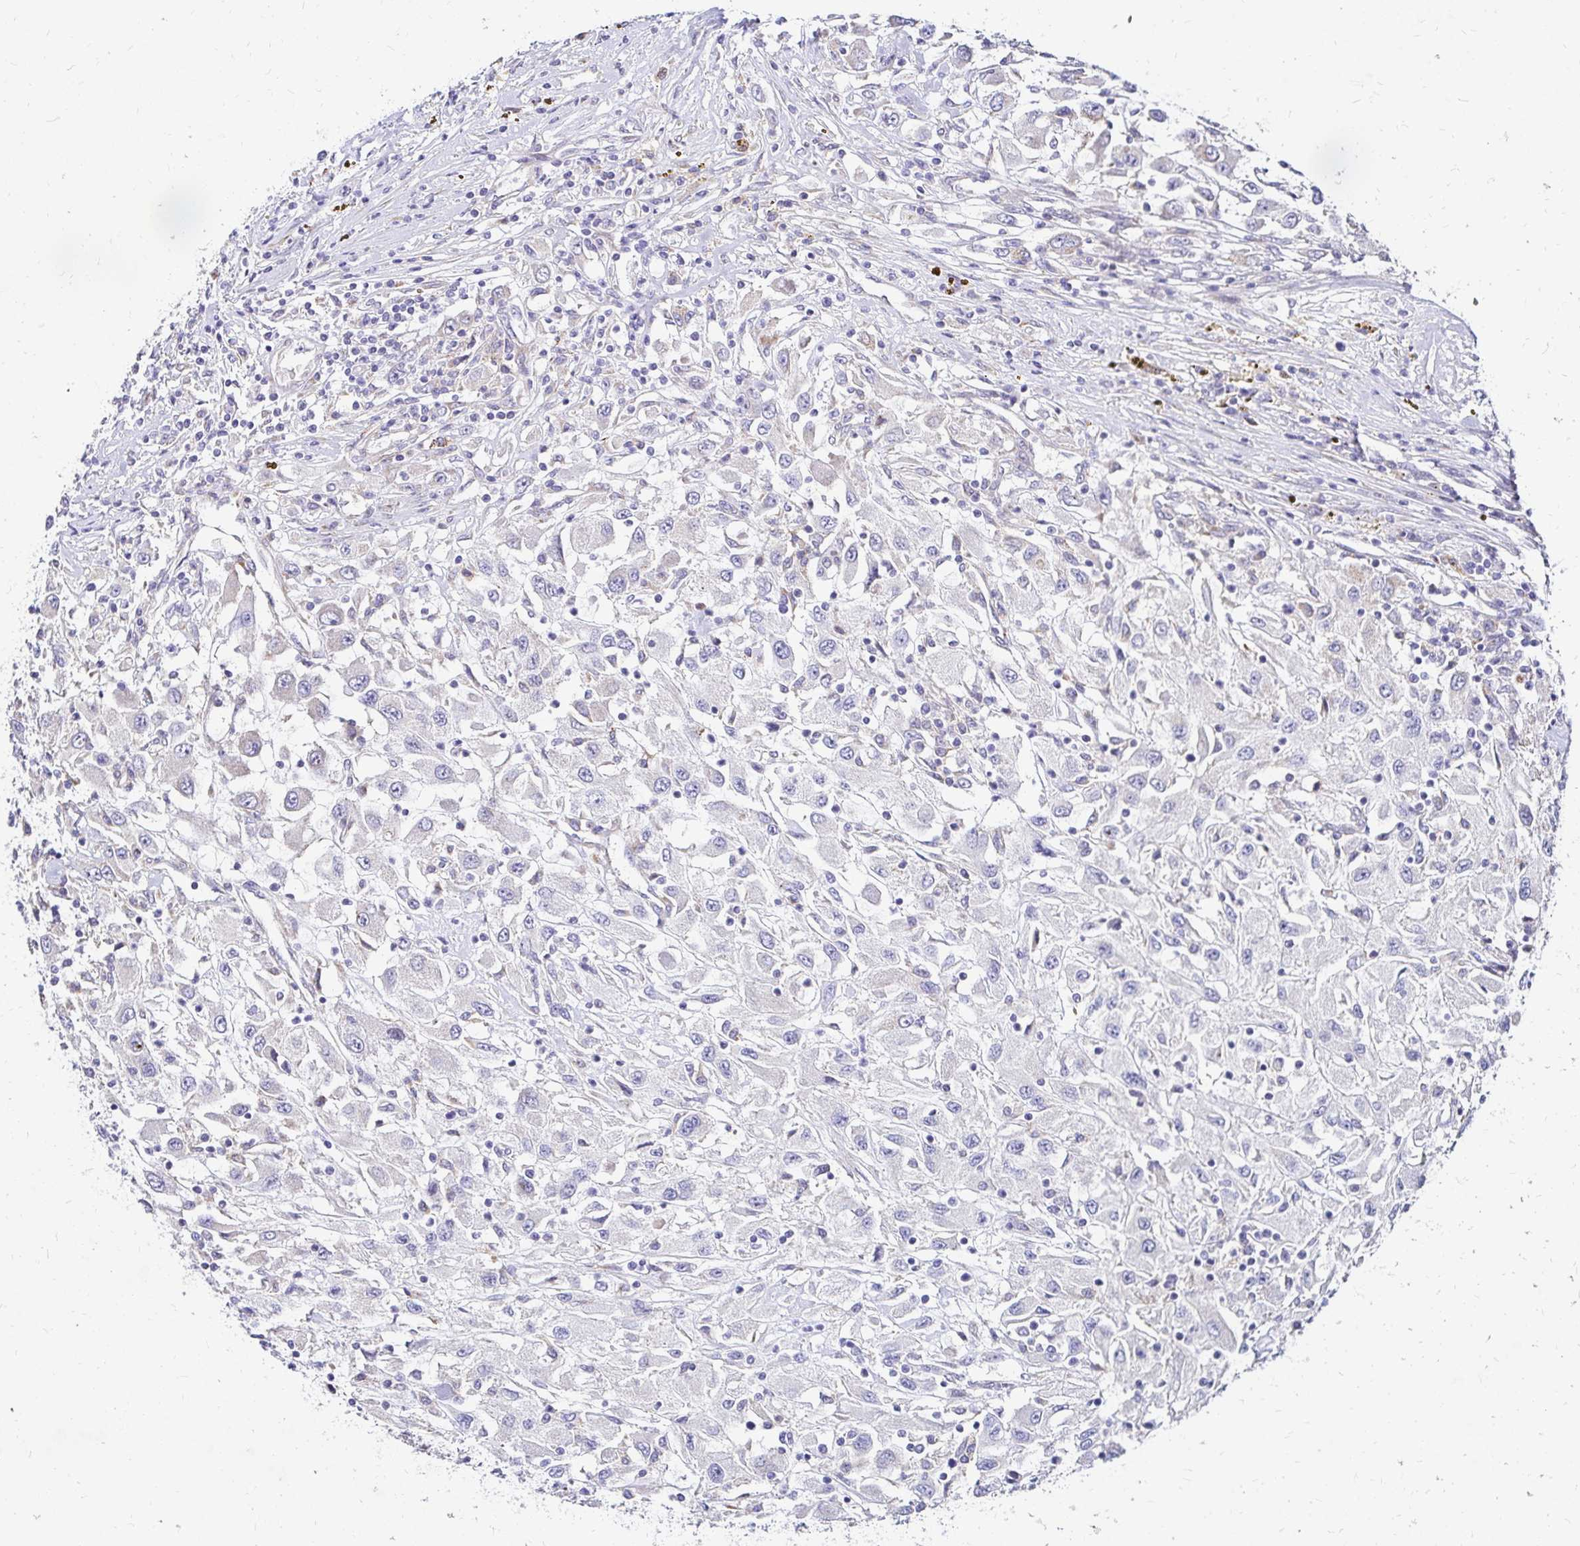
{"staining": {"intensity": "negative", "quantity": "none", "location": "none"}, "tissue": "renal cancer", "cell_type": "Tumor cells", "image_type": "cancer", "snomed": [{"axis": "morphology", "description": "Adenocarcinoma, NOS"}, {"axis": "topography", "description": "Kidney"}], "caption": "High power microscopy image of an IHC histopathology image of renal cancer, revealing no significant staining in tumor cells.", "gene": "IDUA", "patient": {"sex": "female", "age": 67}}